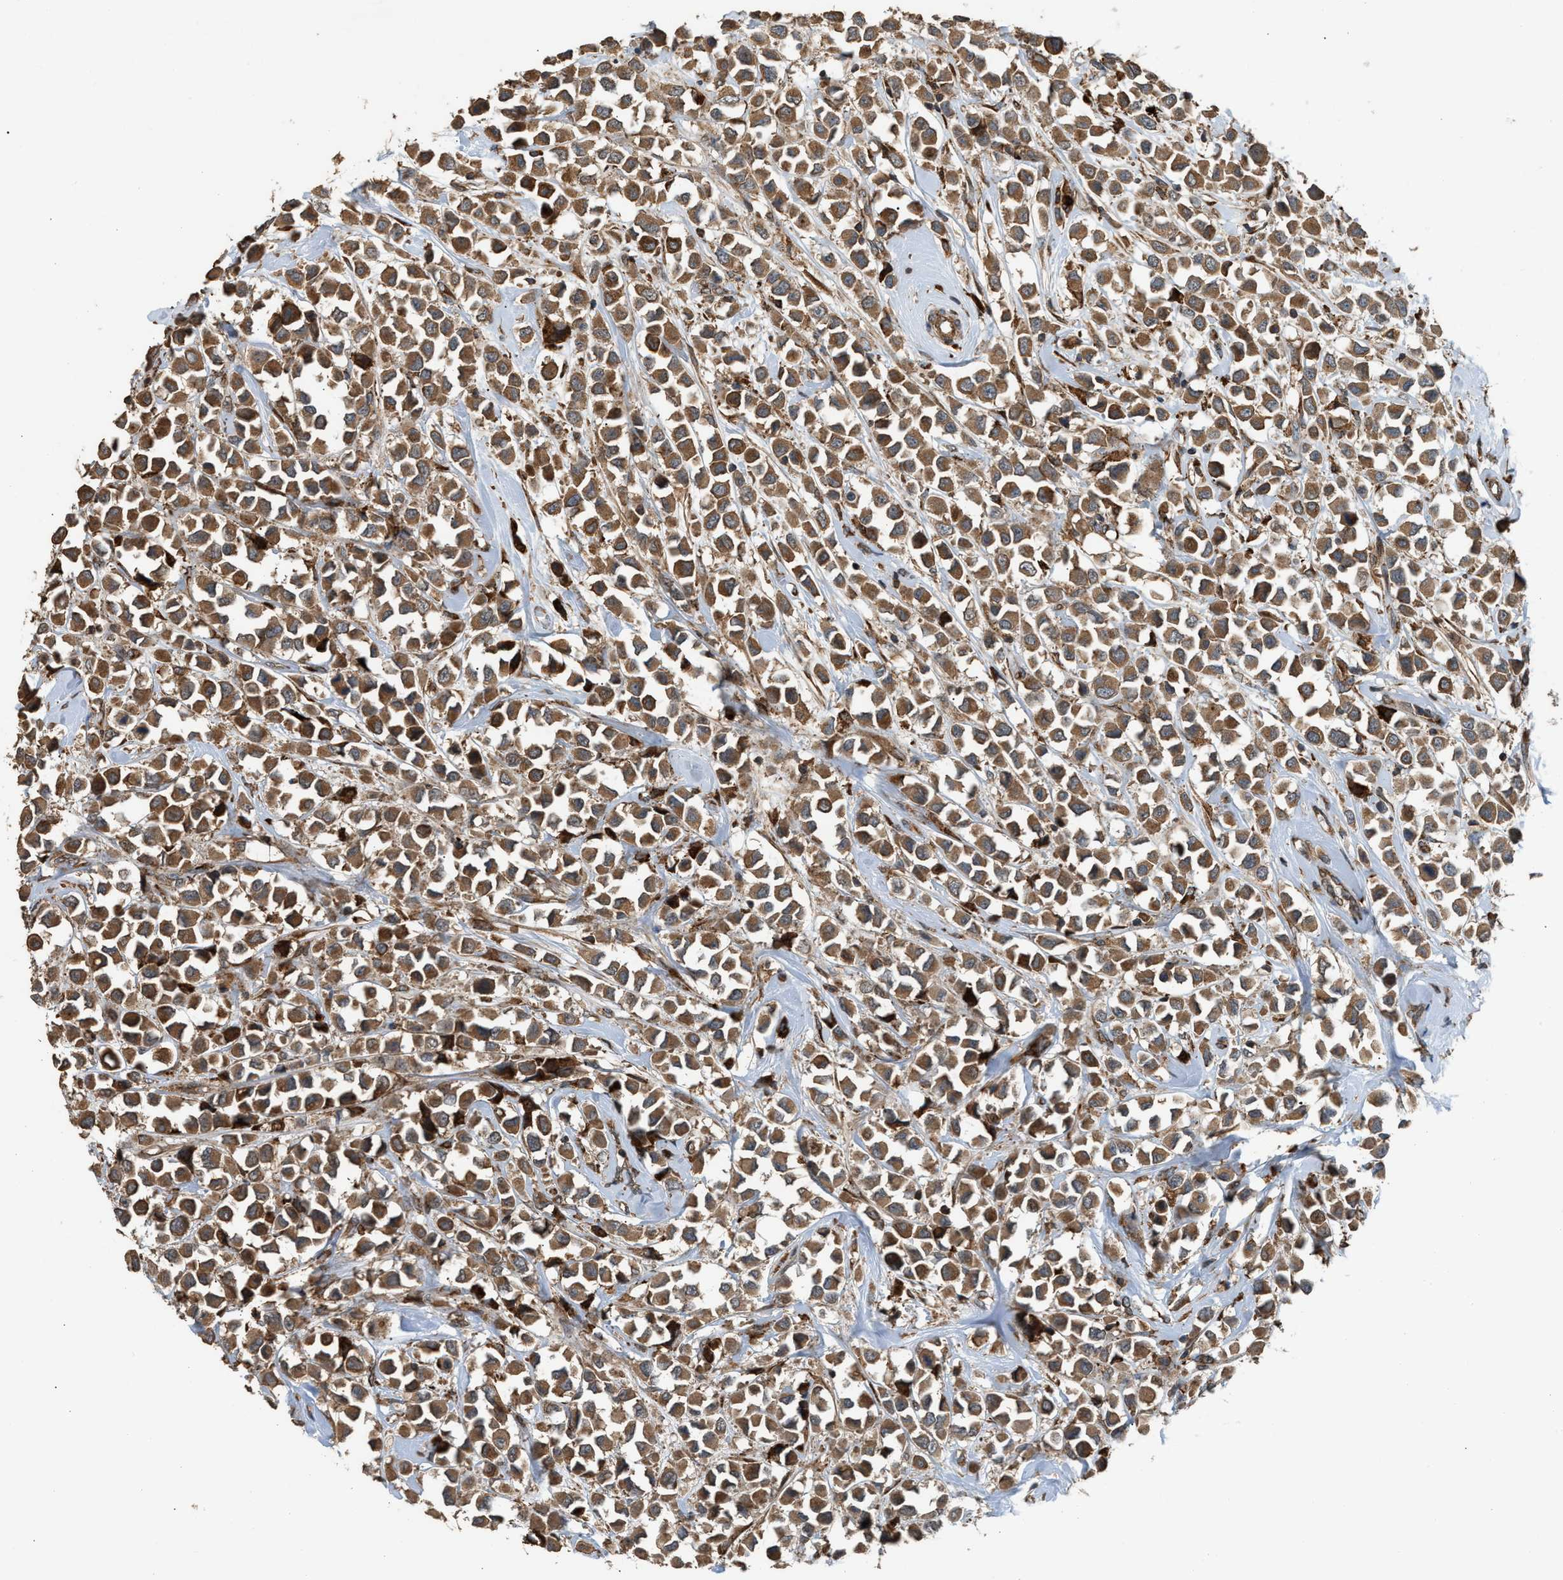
{"staining": {"intensity": "moderate", "quantity": ">75%", "location": "cytoplasmic/membranous"}, "tissue": "breast cancer", "cell_type": "Tumor cells", "image_type": "cancer", "snomed": [{"axis": "morphology", "description": "Duct carcinoma"}, {"axis": "topography", "description": "Breast"}], "caption": "Immunohistochemical staining of breast cancer (infiltrating ductal carcinoma) shows moderate cytoplasmic/membranous protein staining in about >75% of tumor cells.", "gene": "BAIAP2L1", "patient": {"sex": "female", "age": 61}}